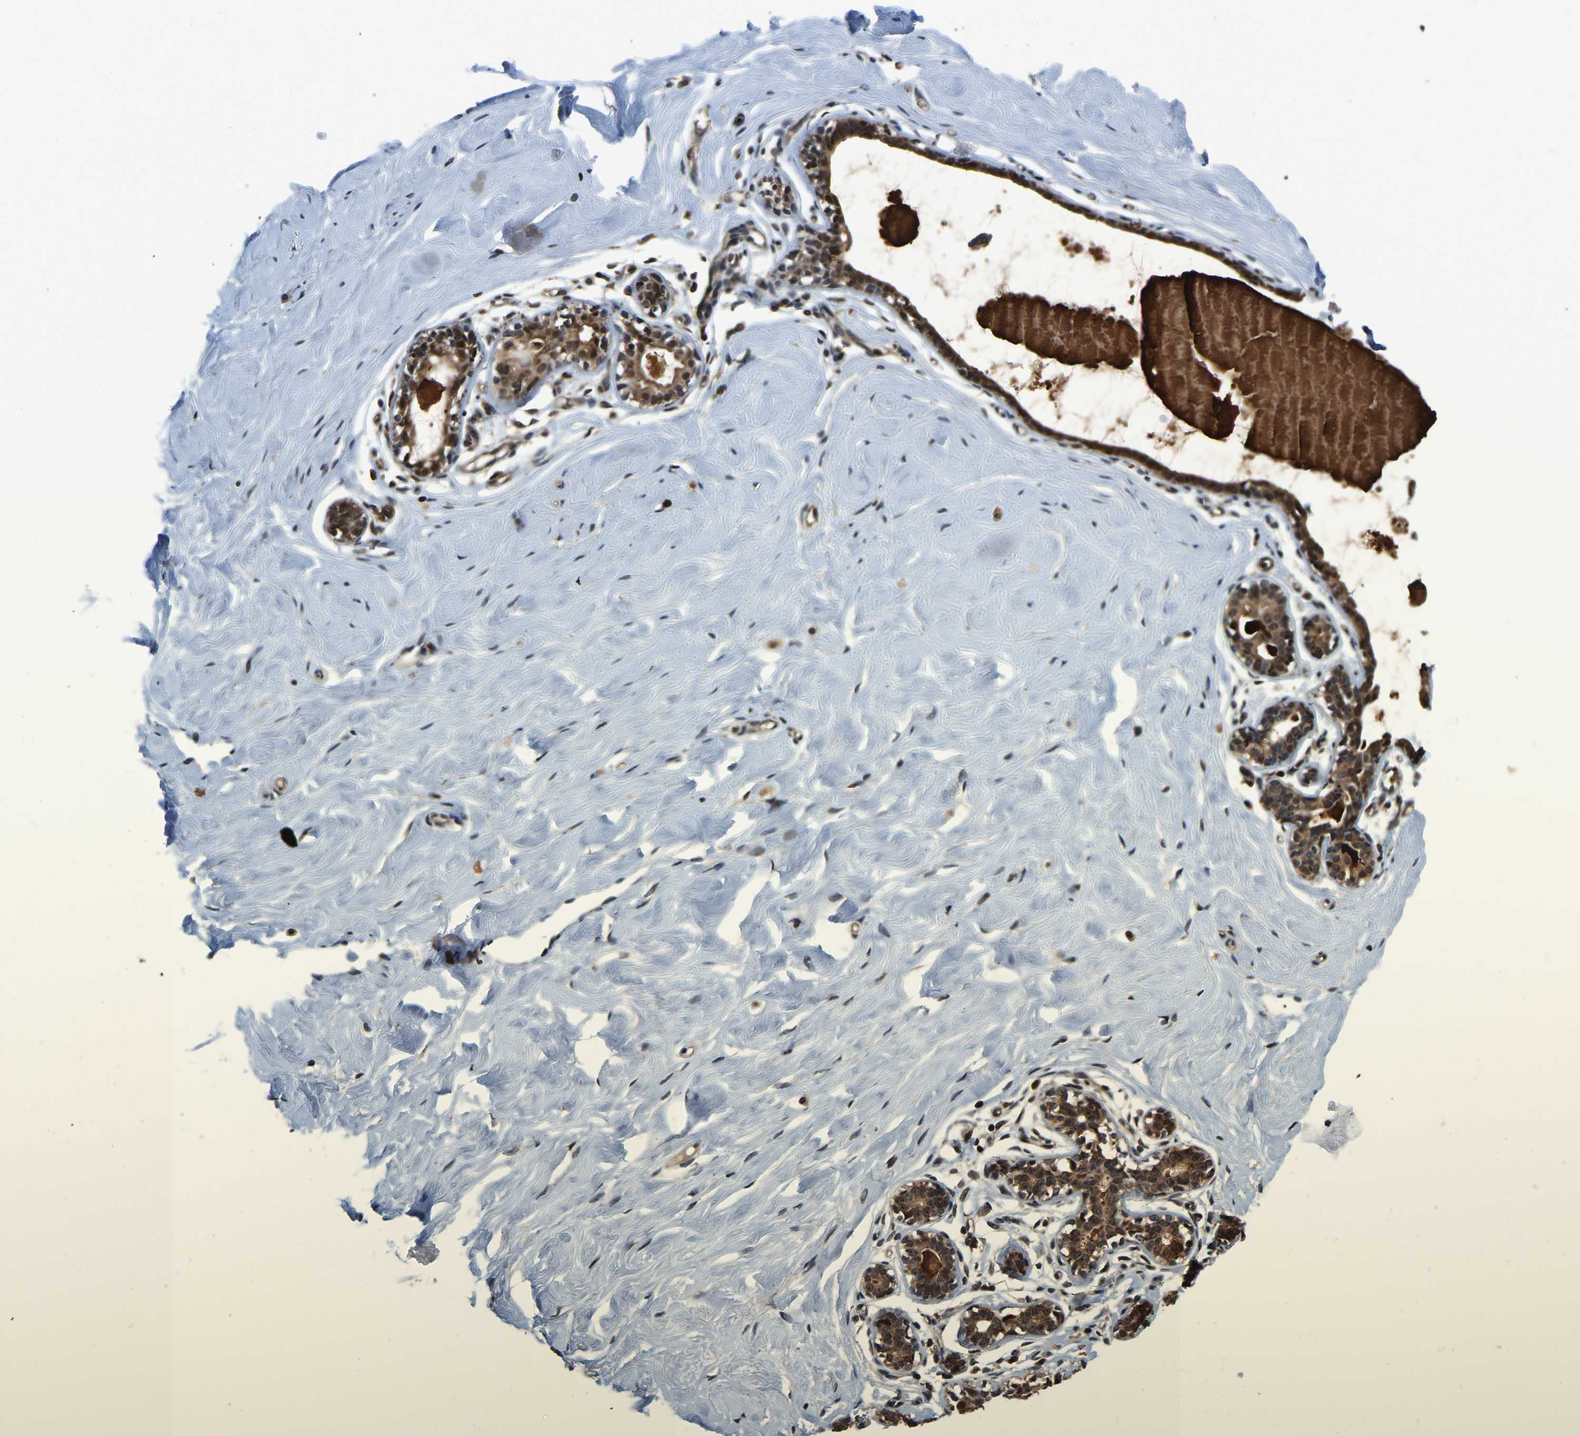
{"staining": {"intensity": "strong", "quantity": ">75%", "location": "cytoplasmic/membranous,nuclear"}, "tissue": "breast", "cell_type": "Glandular cells", "image_type": "normal", "snomed": [{"axis": "morphology", "description": "Normal tissue, NOS"}, {"axis": "topography", "description": "Breast"}], "caption": "A brown stain shows strong cytoplasmic/membranous,nuclear expression of a protein in glandular cells of normal human breast.", "gene": "CIAO1", "patient": {"sex": "female", "age": 23}}